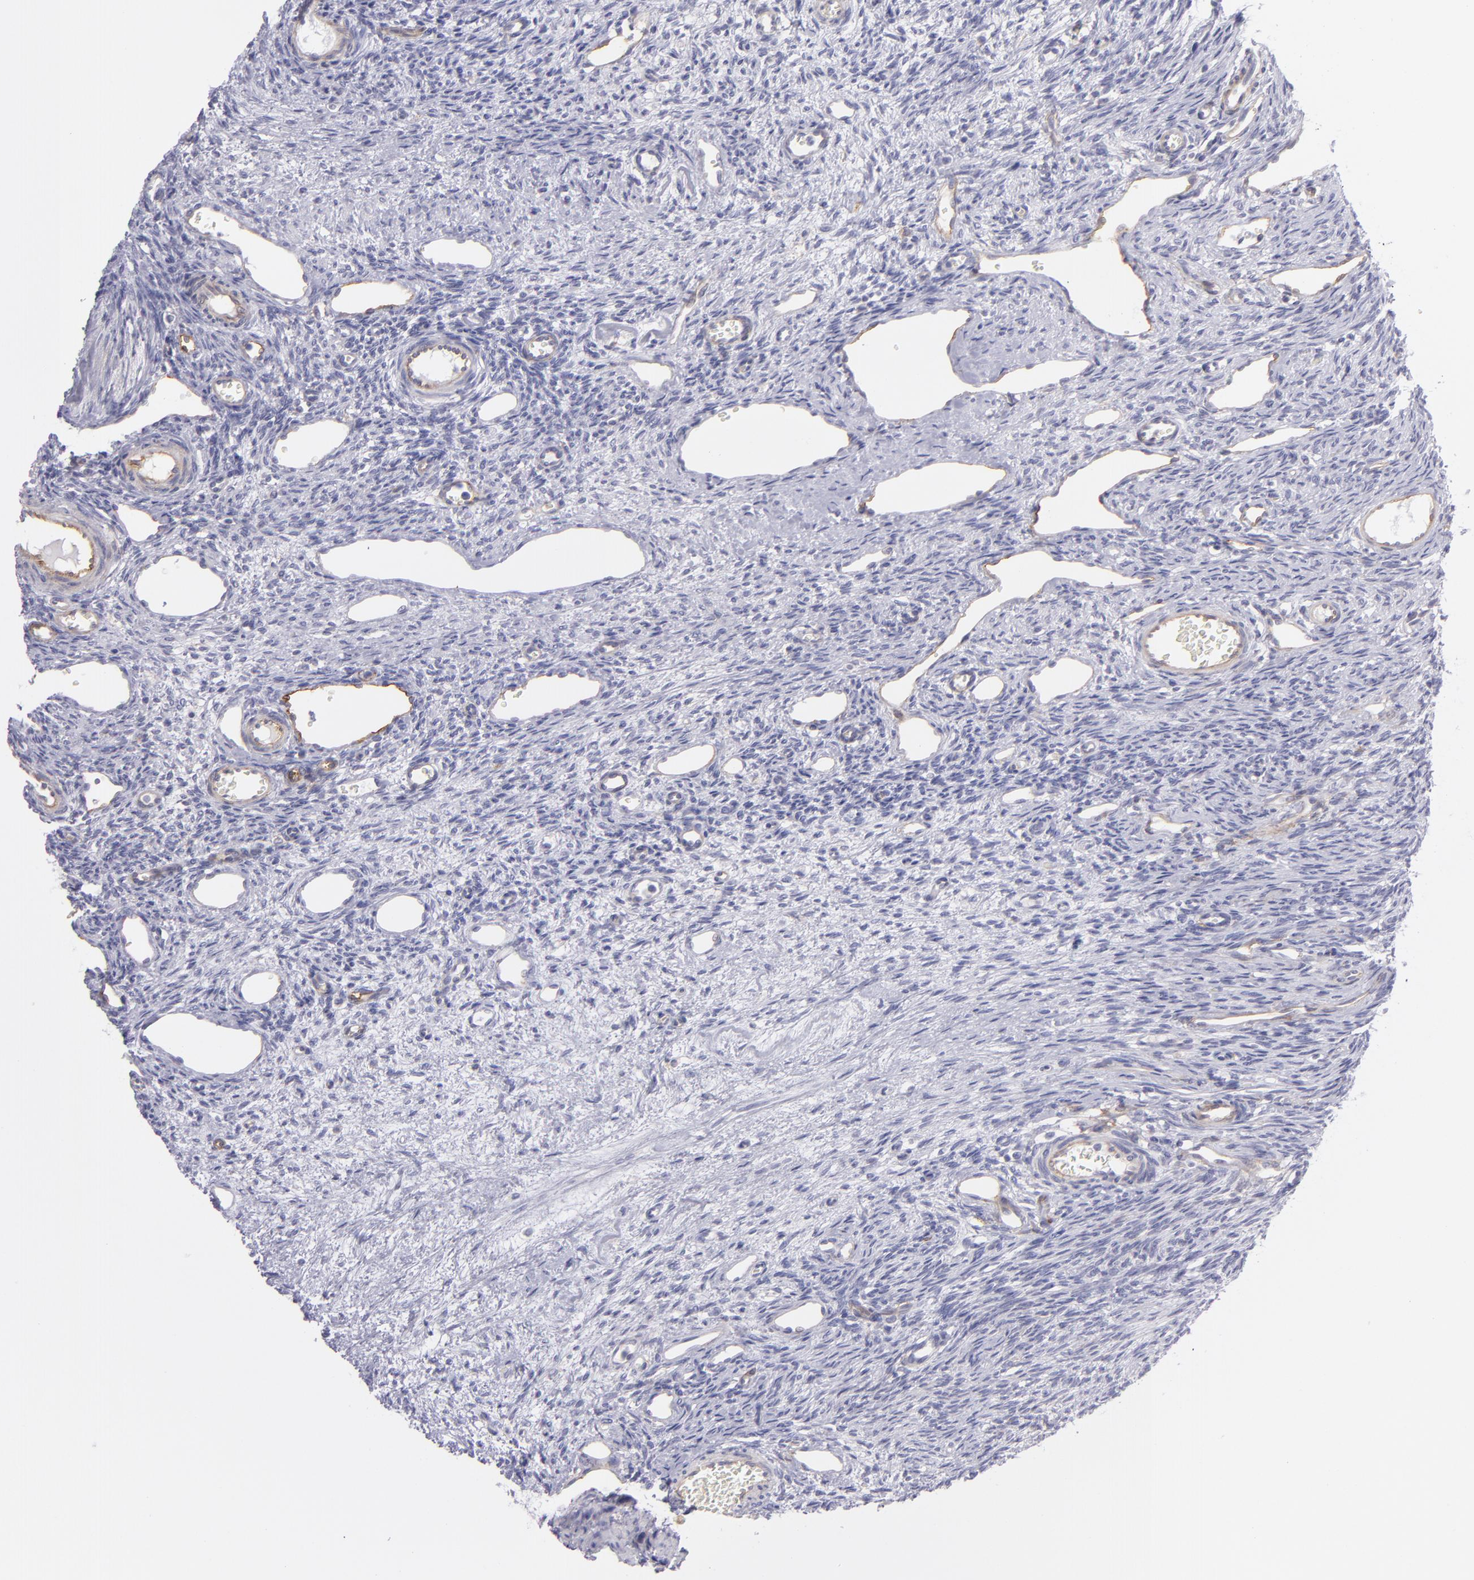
{"staining": {"intensity": "negative", "quantity": "none", "location": "none"}, "tissue": "ovary", "cell_type": "Follicle cells", "image_type": "normal", "snomed": [{"axis": "morphology", "description": "Normal tissue, NOS"}, {"axis": "topography", "description": "Ovary"}], "caption": "Immunohistochemistry of normal ovary reveals no expression in follicle cells.", "gene": "THBD", "patient": {"sex": "female", "age": 33}}